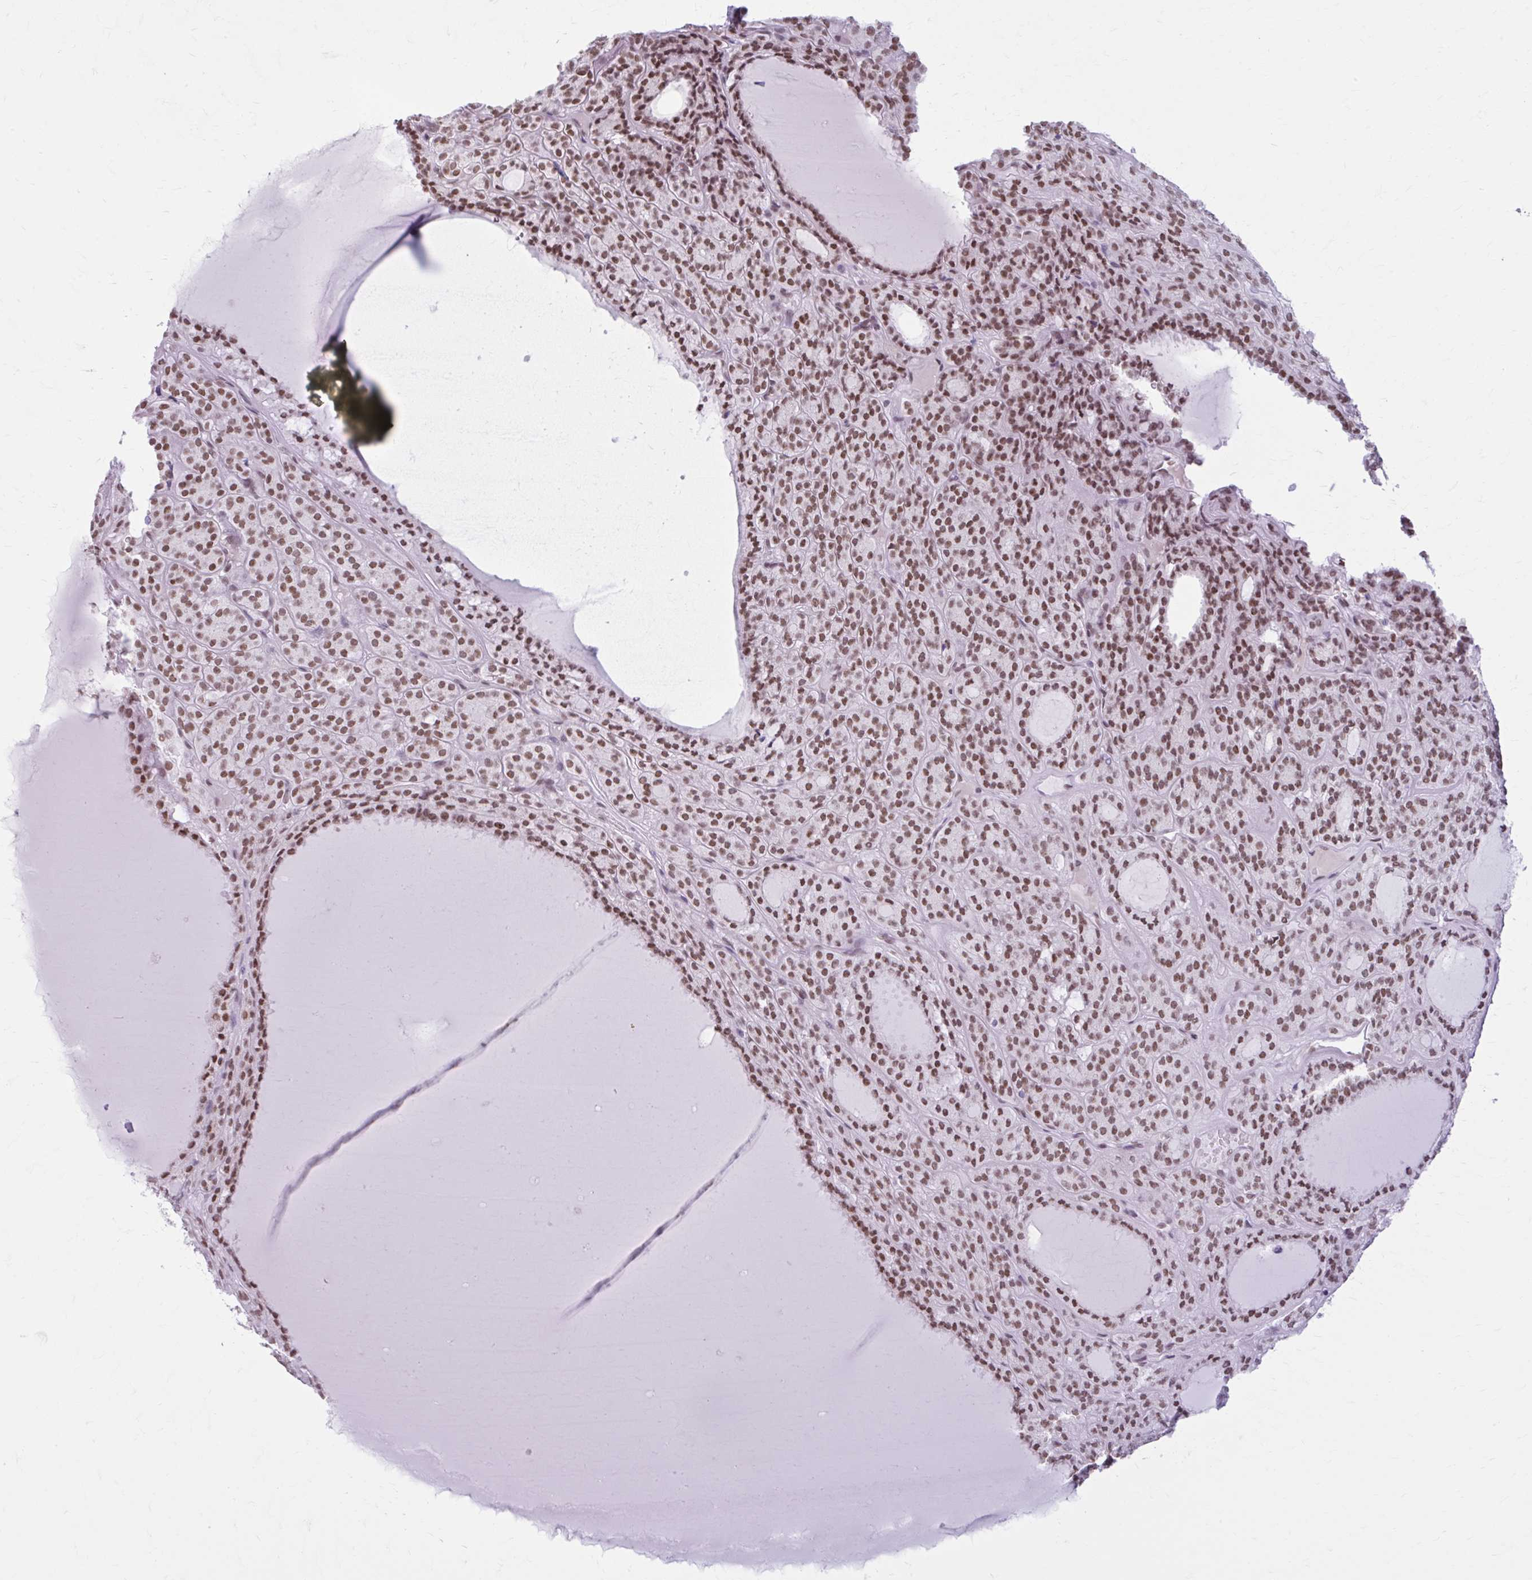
{"staining": {"intensity": "moderate", "quantity": ">75%", "location": "nuclear"}, "tissue": "thyroid cancer", "cell_type": "Tumor cells", "image_type": "cancer", "snomed": [{"axis": "morphology", "description": "Follicular adenoma carcinoma, NOS"}, {"axis": "topography", "description": "Thyroid gland"}], "caption": "IHC image of human thyroid cancer stained for a protein (brown), which displays medium levels of moderate nuclear staining in about >75% of tumor cells.", "gene": "PABIR1", "patient": {"sex": "female", "age": 63}}